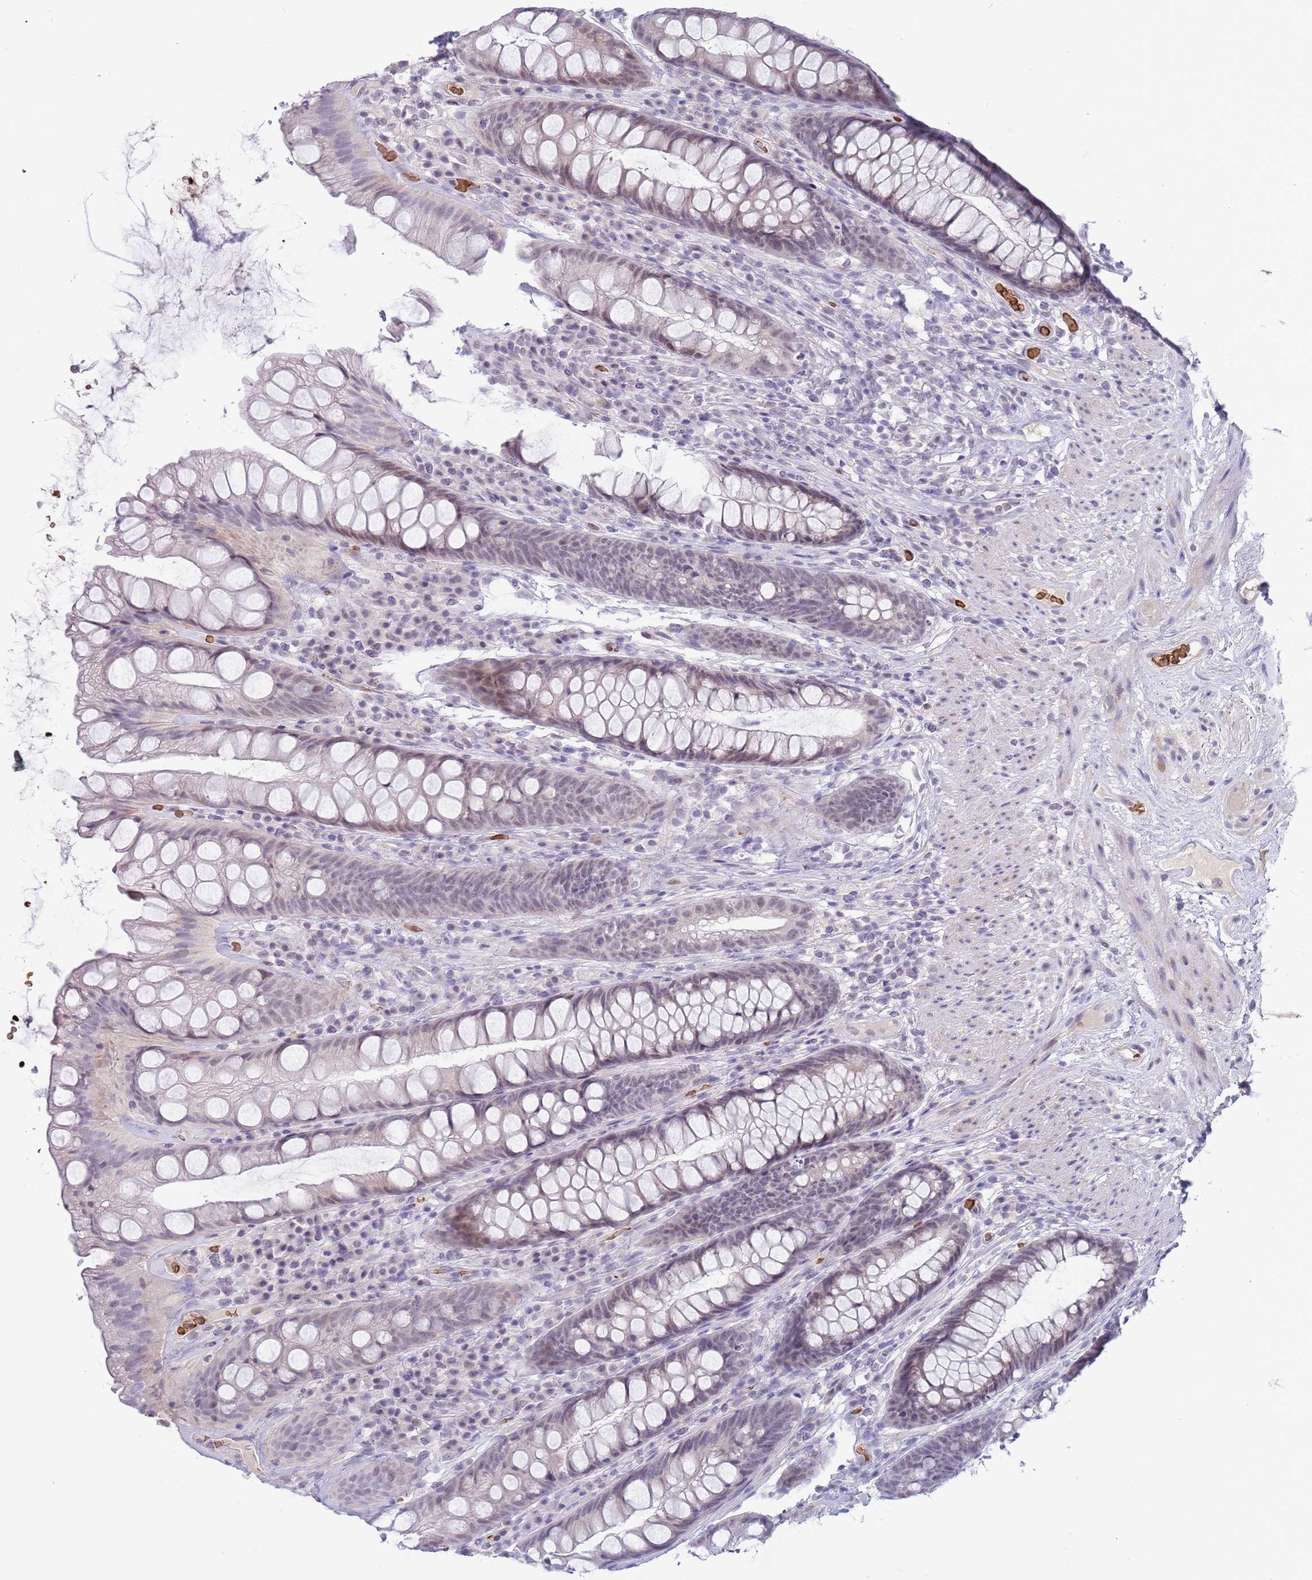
{"staining": {"intensity": "weak", "quantity": "25%-75%", "location": "cytoplasmic/membranous,nuclear"}, "tissue": "rectum", "cell_type": "Glandular cells", "image_type": "normal", "snomed": [{"axis": "morphology", "description": "Normal tissue, NOS"}, {"axis": "topography", "description": "Rectum"}], "caption": "Immunohistochemical staining of unremarkable human rectum exhibits weak cytoplasmic/membranous,nuclear protein staining in about 25%-75% of glandular cells.", "gene": "LYPD6B", "patient": {"sex": "male", "age": 74}}